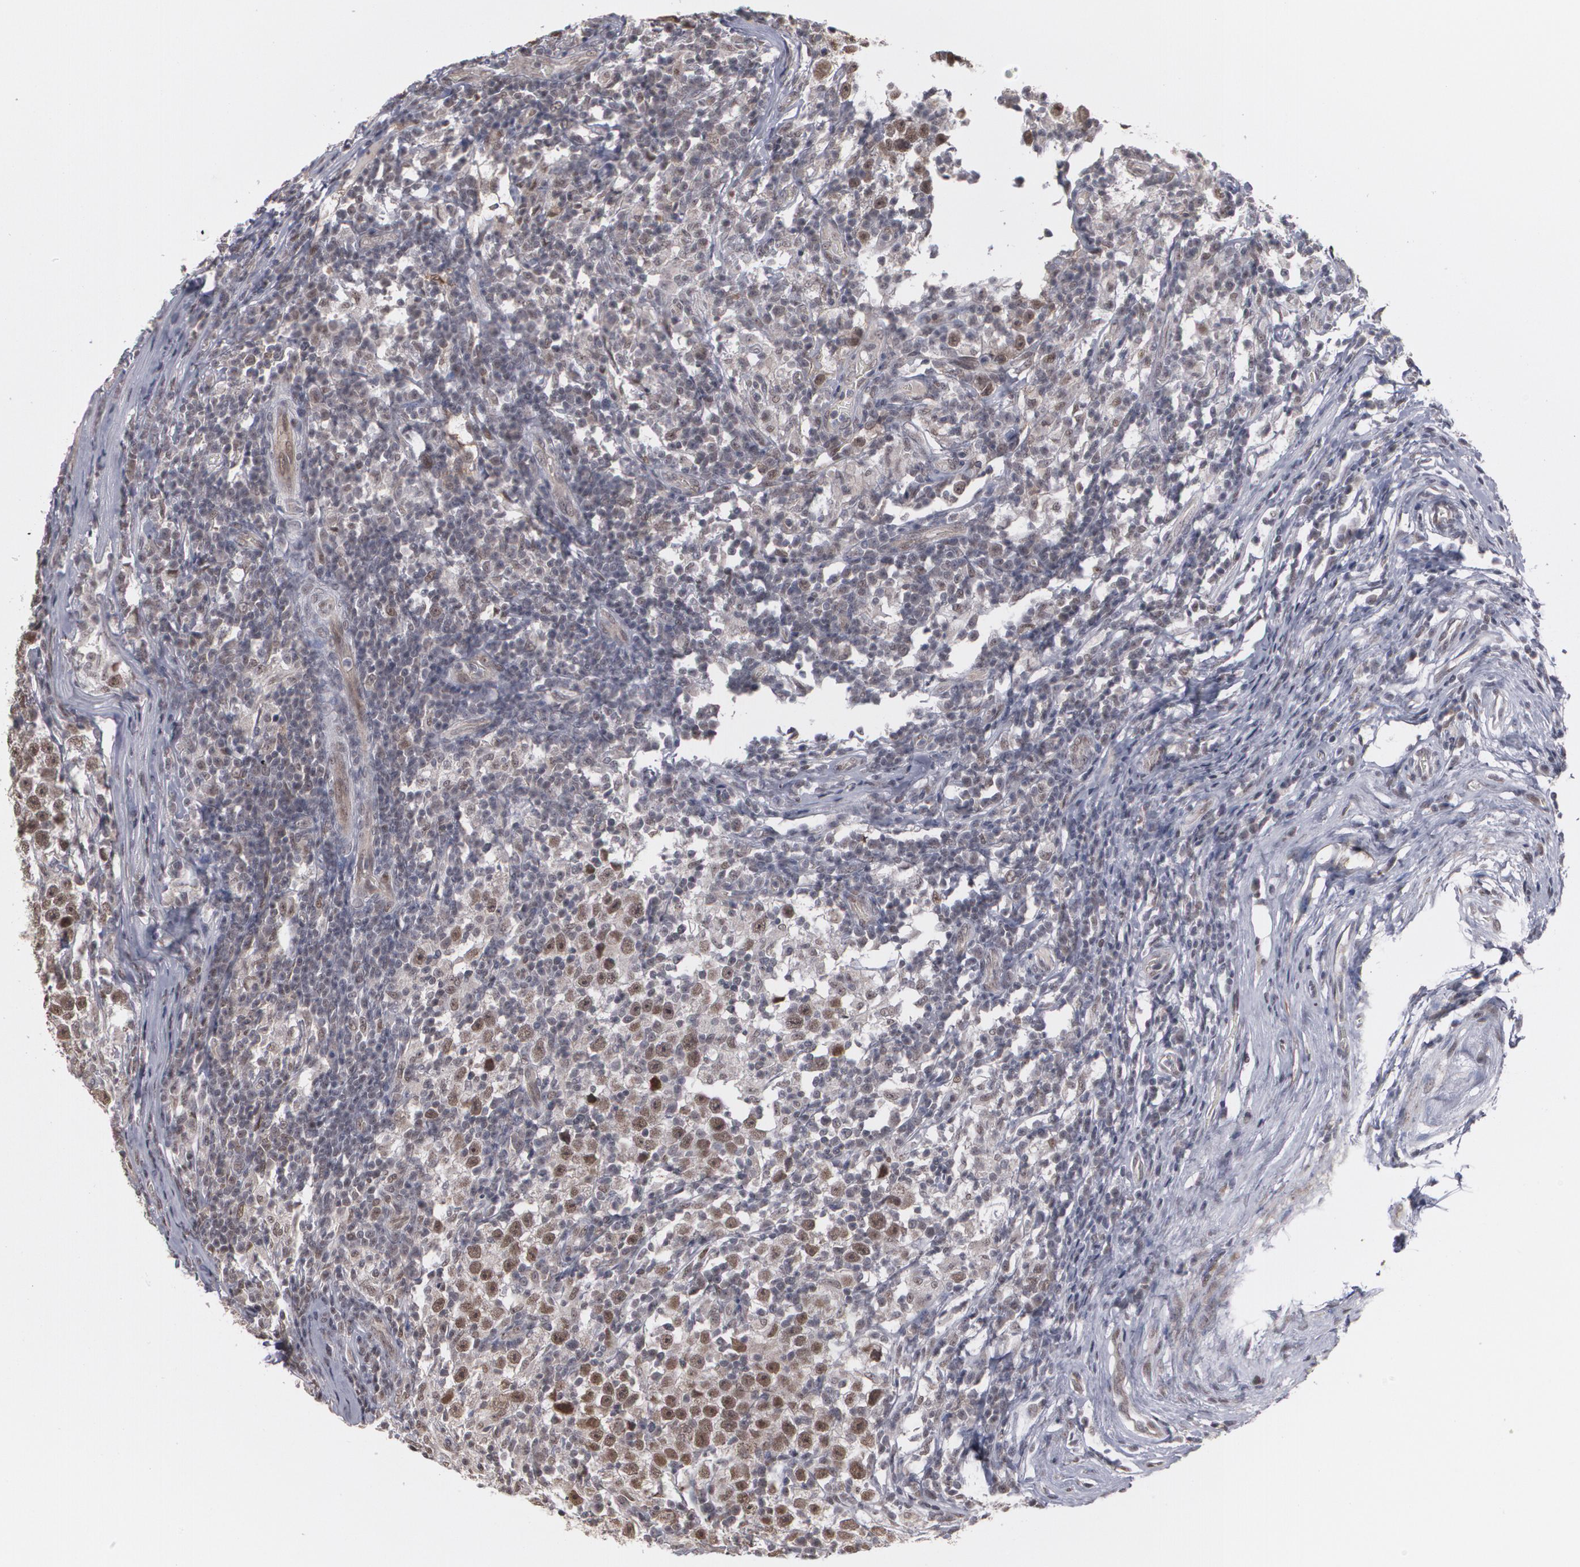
{"staining": {"intensity": "moderate", "quantity": ">75%", "location": "cytoplasmic/membranous,nuclear"}, "tissue": "testis cancer", "cell_type": "Tumor cells", "image_type": "cancer", "snomed": [{"axis": "morphology", "description": "Seminoma, NOS"}, {"axis": "topography", "description": "Testis"}], "caption": "An image showing moderate cytoplasmic/membranous and nuclear positivity in about >75% of tumor cells in testis cancer (seminoma), as visualized by brown immunohistochemical staining.", "gene": "ZNF75A", "patient": {"sex": "male", "age": 43}}